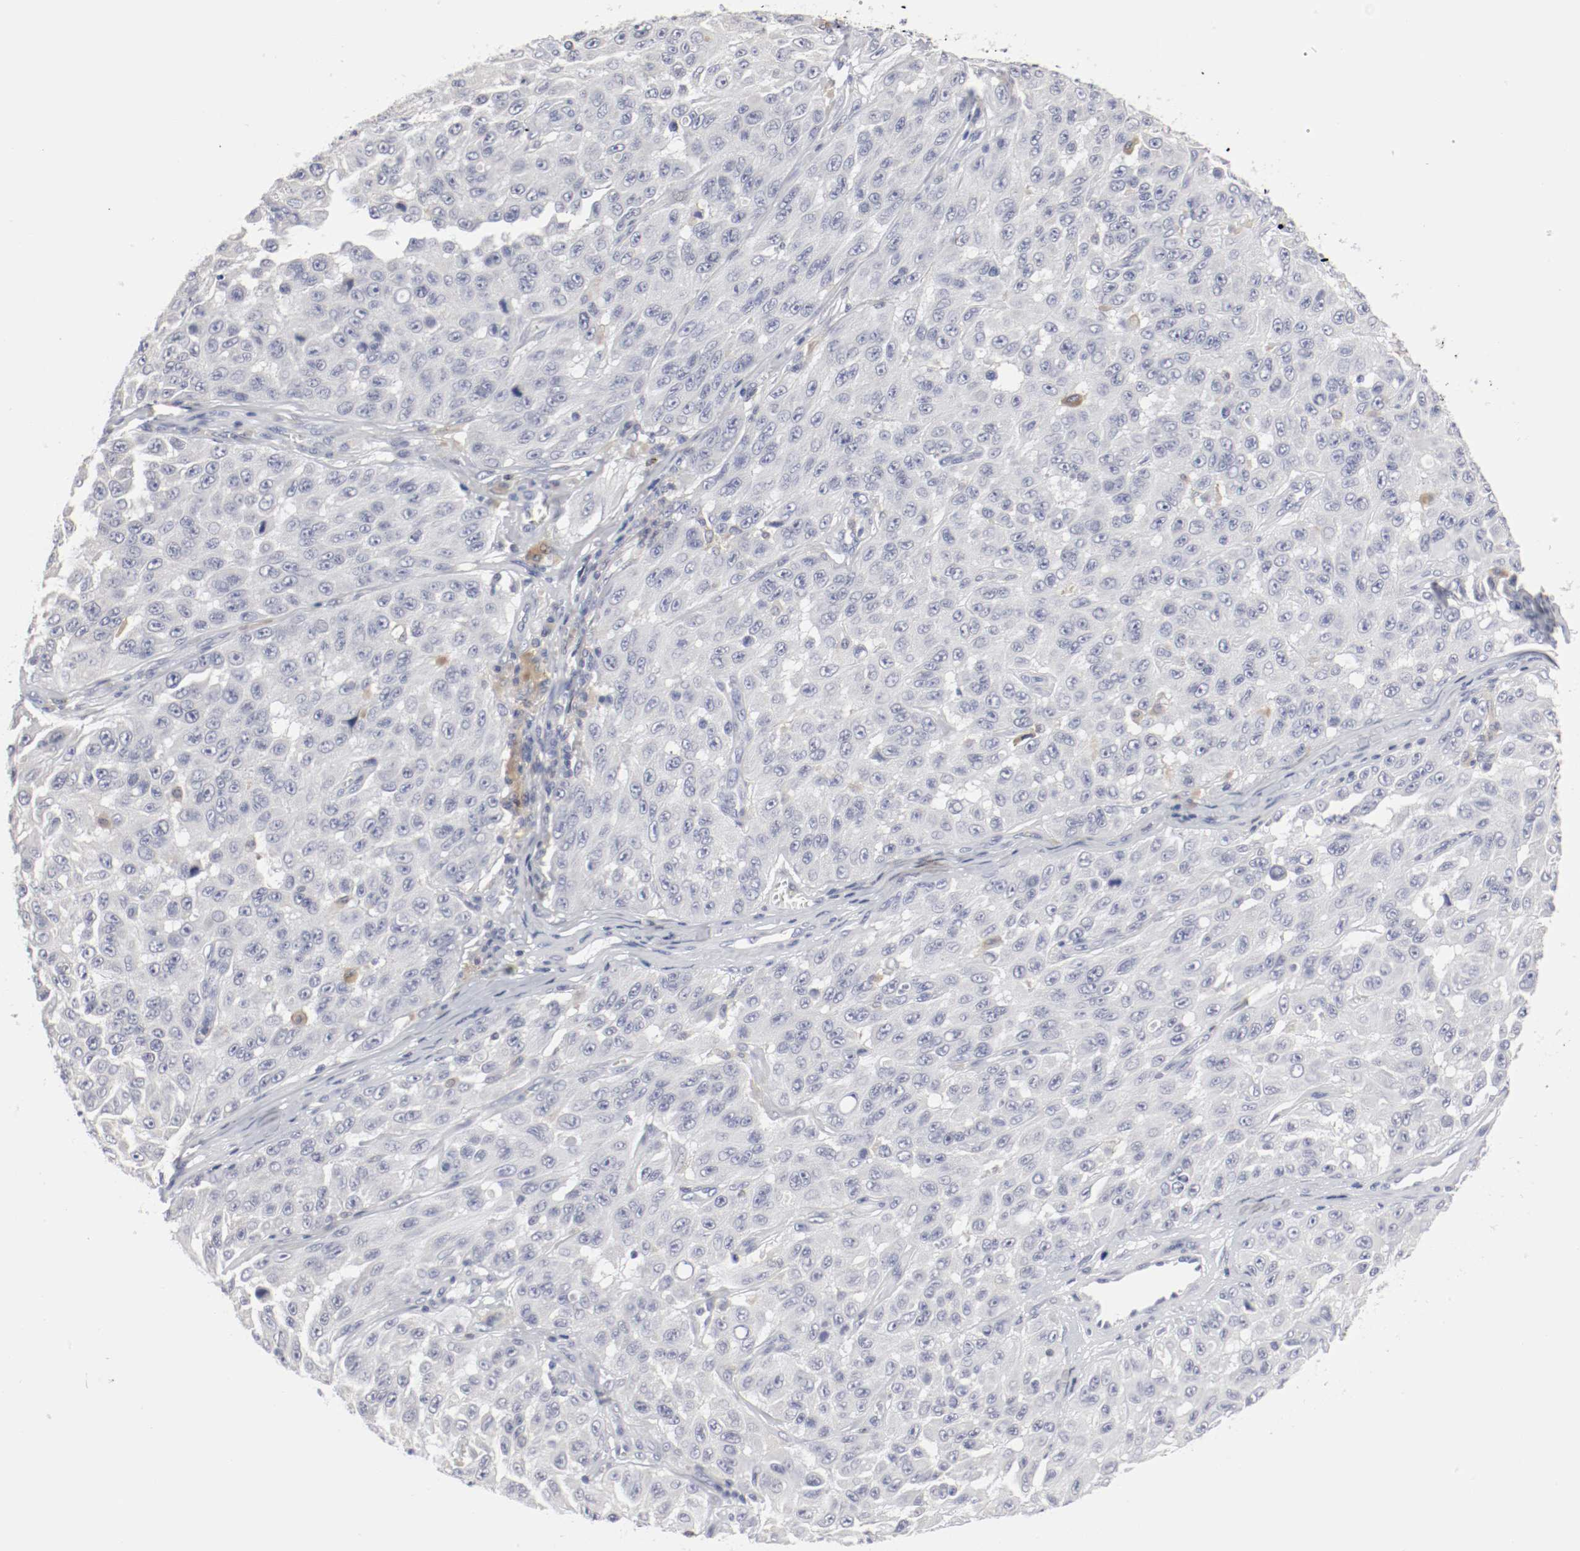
{"staining": {"intensity": "negative", "quantity": "none", "location": "none"}, "tissue": "melanoma", "cell_type": "Tumor cells", "image_type": "cancer", "snomed": [{"axis": "morphology", "description": "Malignant melanoma, NOS"}, {"axis": "topography", "description": "Skin"}], "caption": "Tumor cells show no significant protein expression in malignant melanoma. (DAB immunohistochemistry, high magnification).", "gene": "ITGAX", "patient": {"sex": "male", "age": 30}}